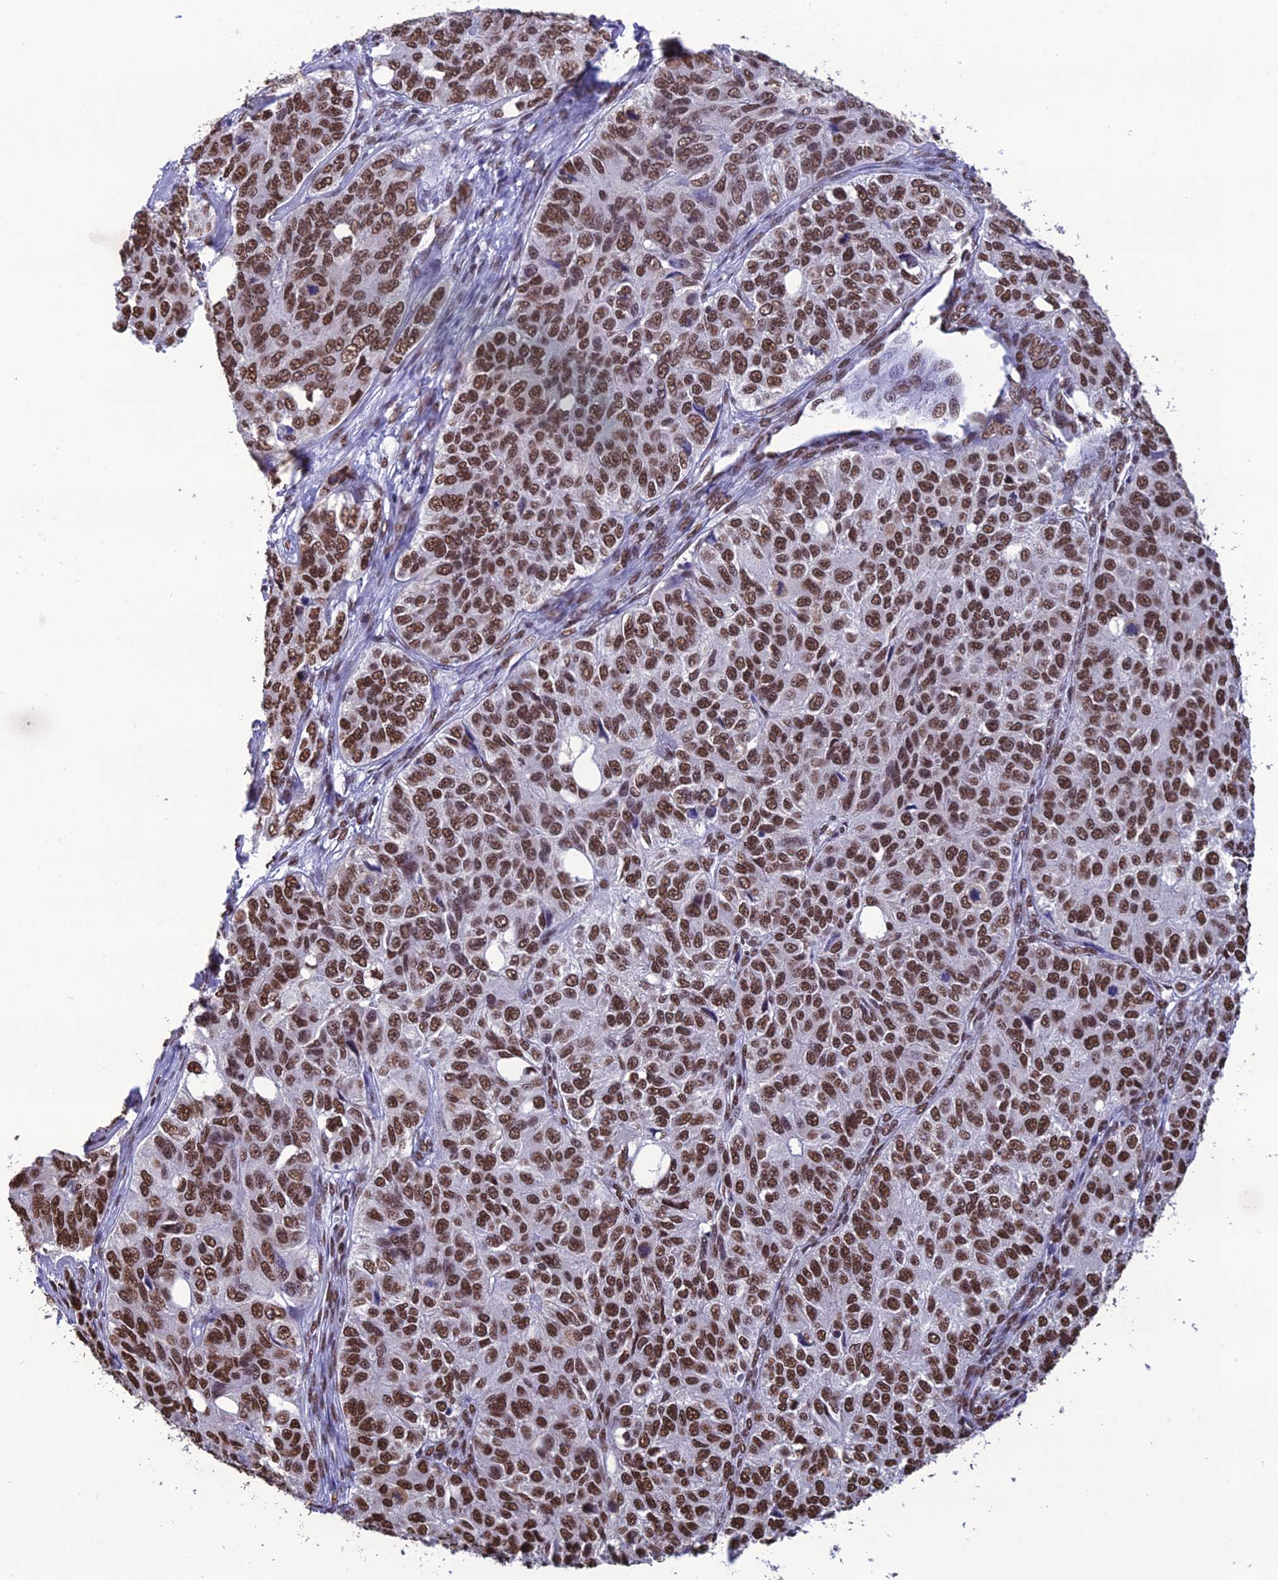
{"staining": {"intensity": "strong", "quantity": ">75%", "location": "nuclear"}, "tissue": "ovarian cancer", "cell_type": "Tumor cells", "image_type": "cancer", "snomed": [{"axis": "morphology", "description": "Carcinoma, endometroid"}, {"axis": "topography", "description": "Ovary"}], "caption": "Protein expression analysis of endometroid carcinoma (ovarian) displays strong nuclear staining in approximately >75% of tumor cells.", "gene": "PRAMEF12", "patient": {"sex": "female", "age": 51}}